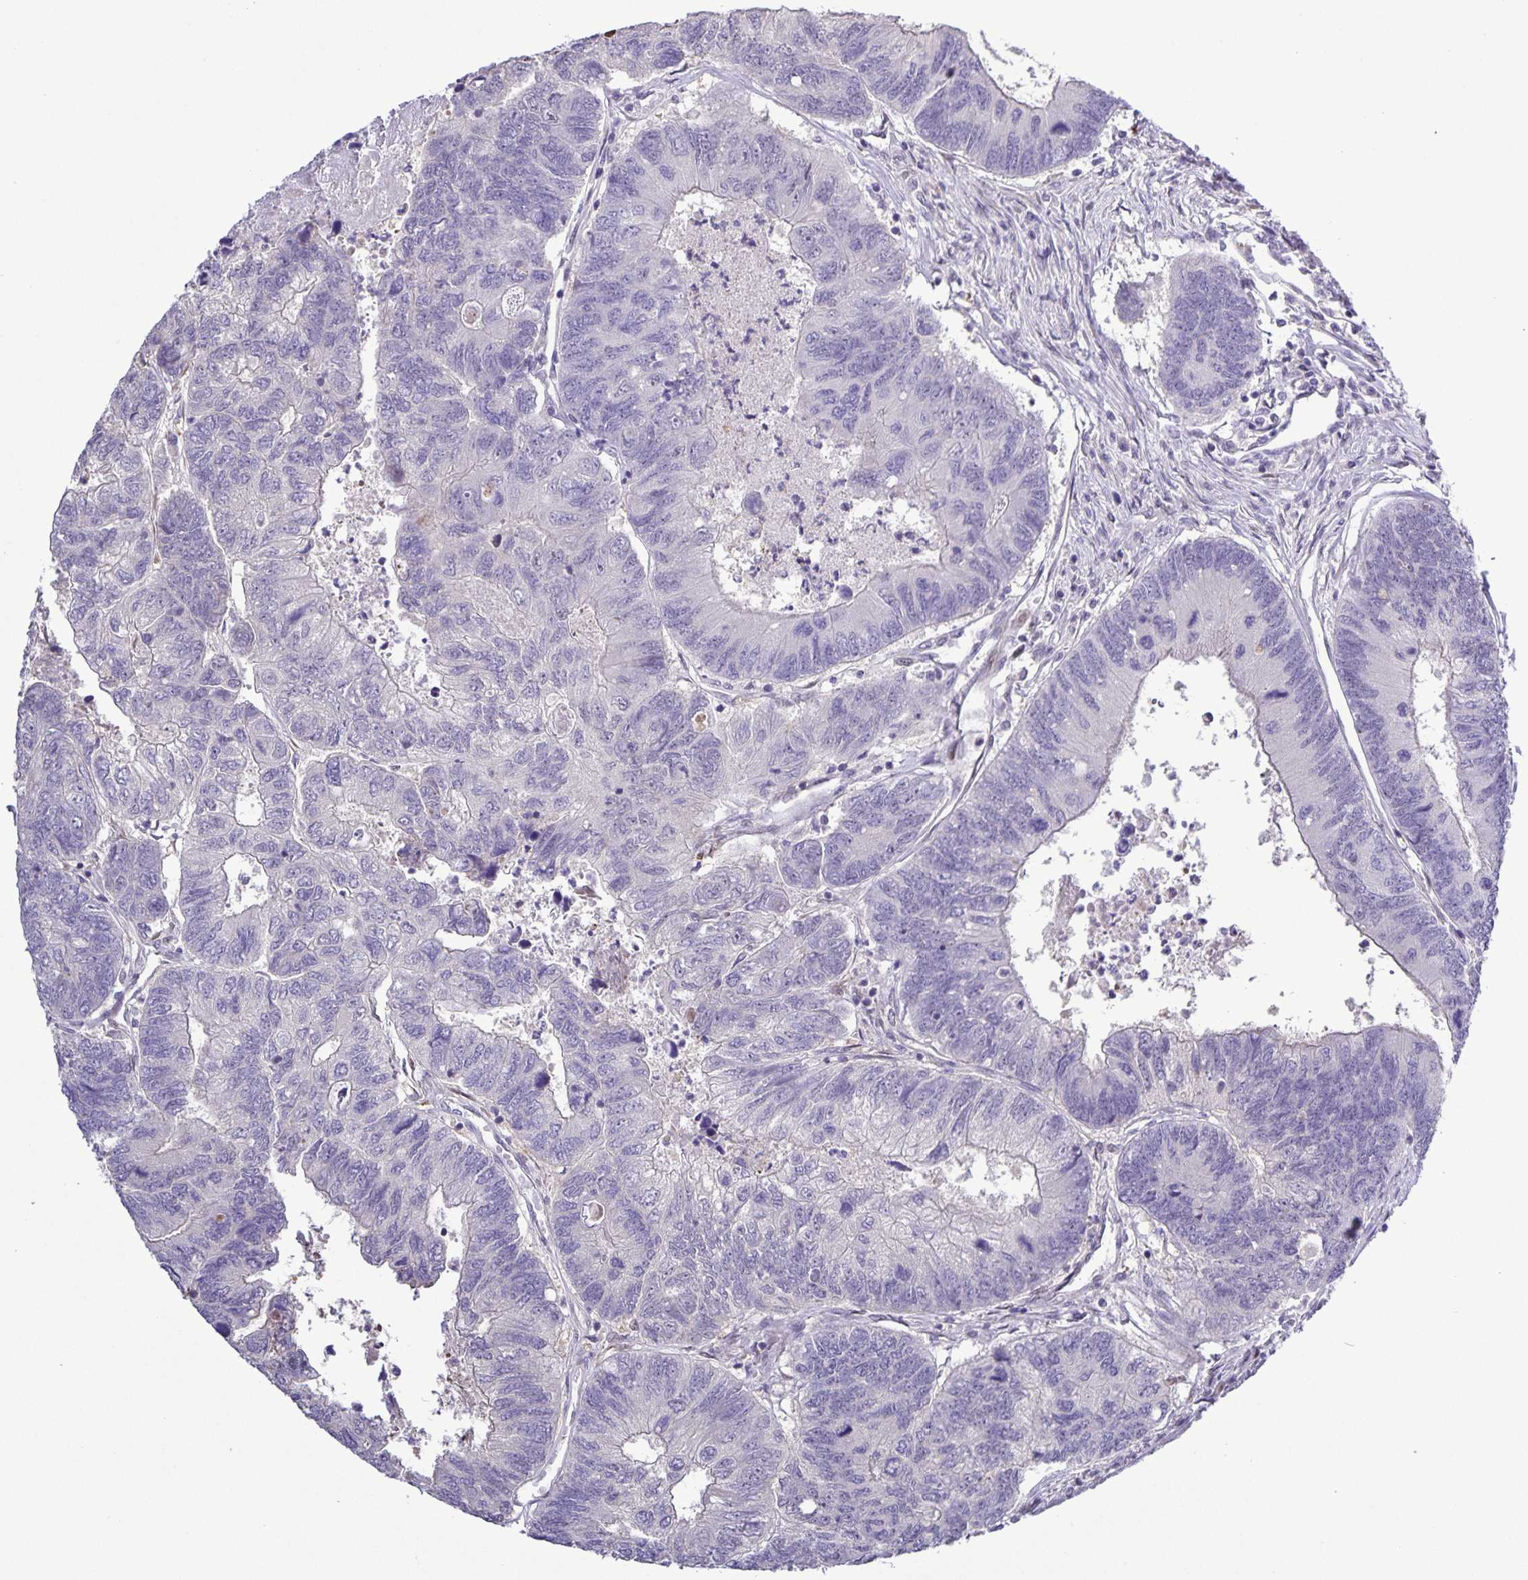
{"staining": {"intensity": "negative", "quantity": "none", "location": "none"}, "tissue": "colorectal cancer", "cell_type": "Tumor cells", "image_type": "cancer", "snomed": [{"axis": "morphology", "description": "Adenocarcinoma, NOS"}, {"axis": "topography", "description": "Colon"}], "caption": "DAB (3,3'-diaminobenzidine) immunohistochemical staining of human colorectal cancer (adenocarcinoma) reveals no significant expression in tumor cells.", "gene": "ONECUT2", "patient": {"sex": "female", "age": 67}}